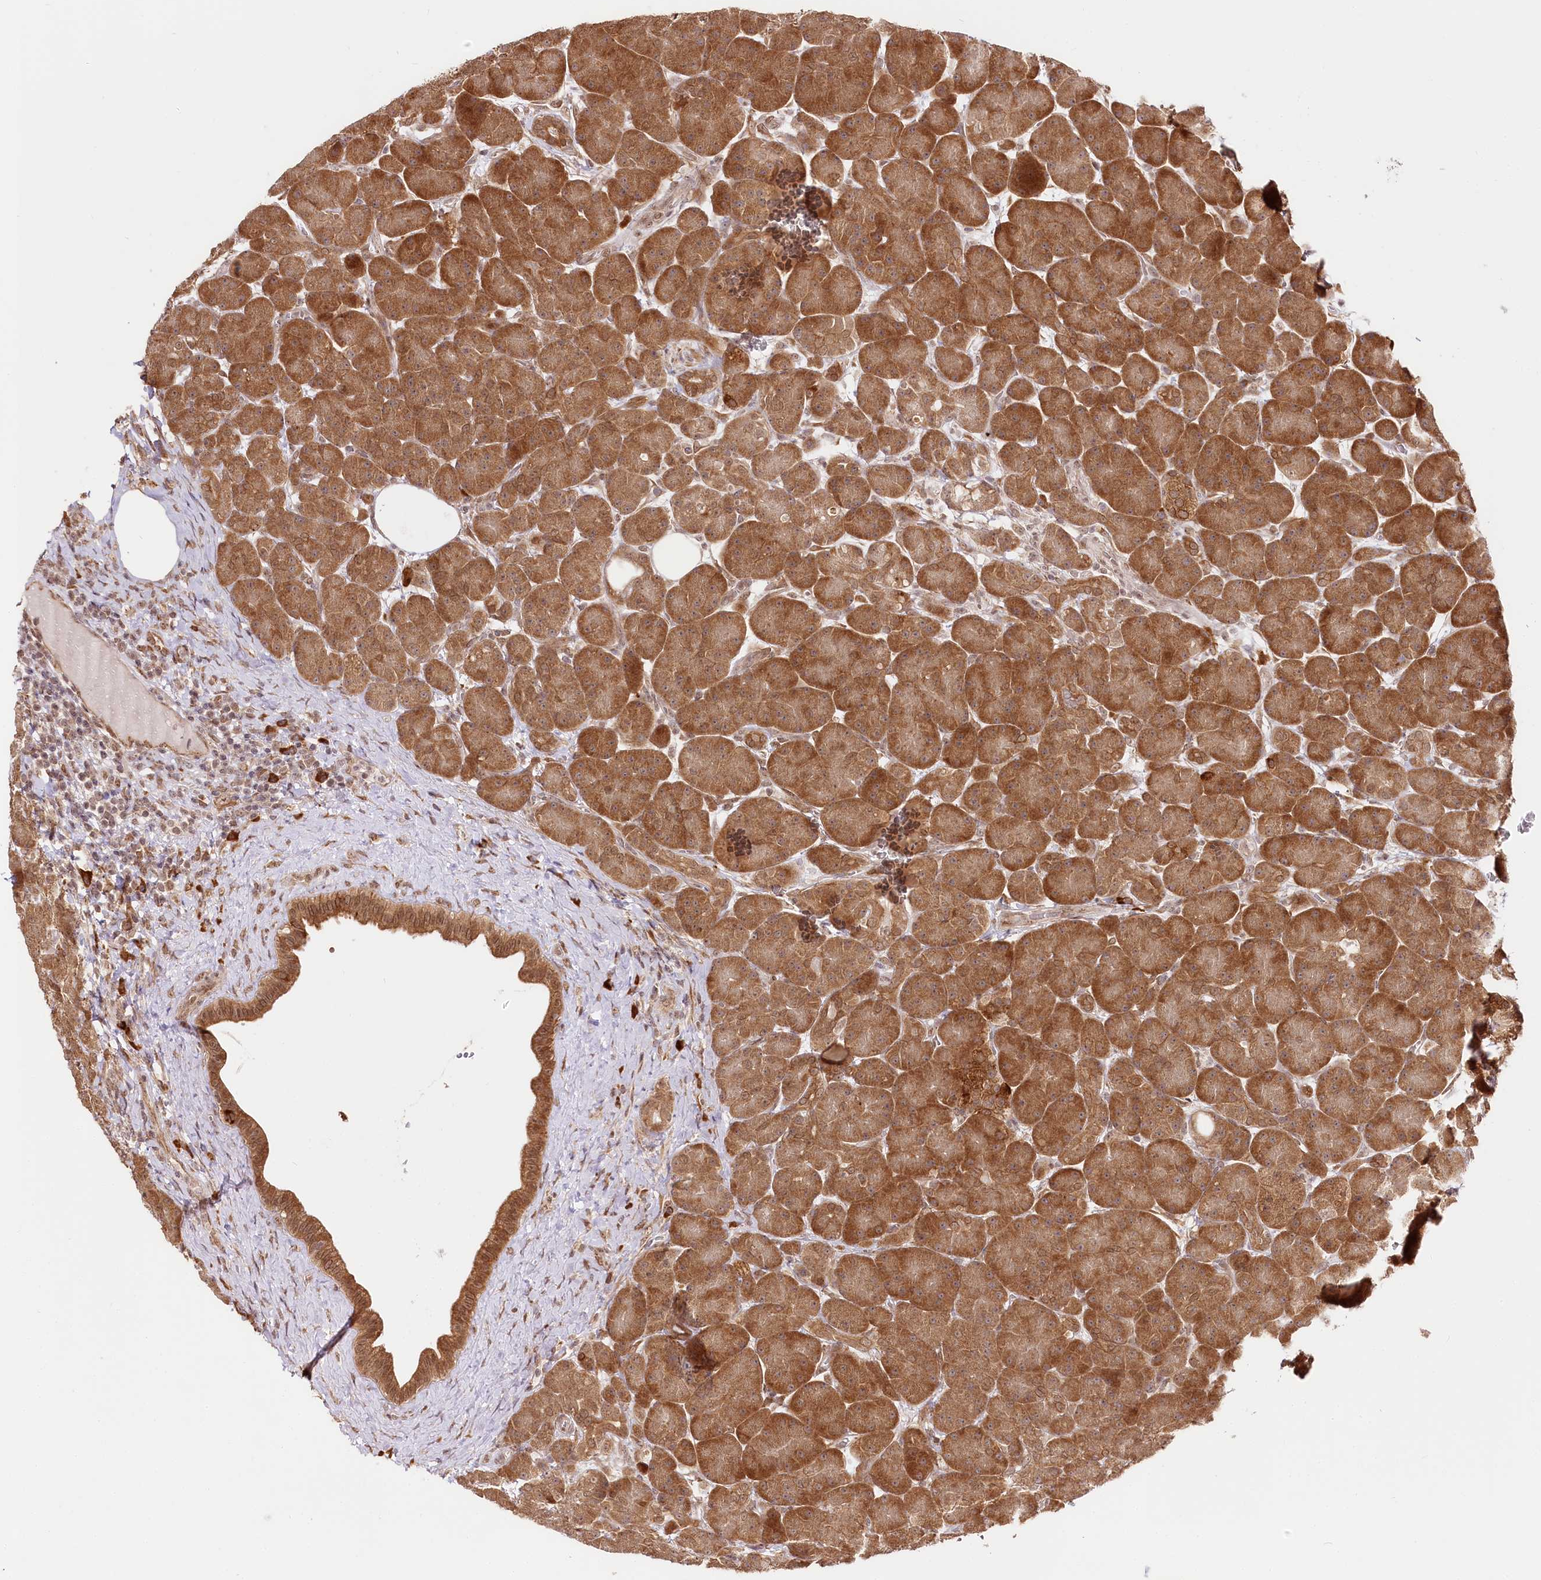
{"staining": {"intensity": "moderate", "quantity": ">75%", "location": "cytoplasmic/membranous"}, "tissue": "pancreas", "cell_type": "Exocrine glandular cells", "image_type": "normal", "snomed": [{"axis": "morphology", "description": "Normal tissue, NOS"}, {"axis": "topography", "description": "Pancreas"}], "caption": "Immunohistochemical staining of benign human pancreas displays >75% levels of moderate cytoplasmic/membranous protein positivity in about >75% of exocrine glandular cells.", "gene": "CNPY2", "patient": {"sex": "male", "age": 63}}